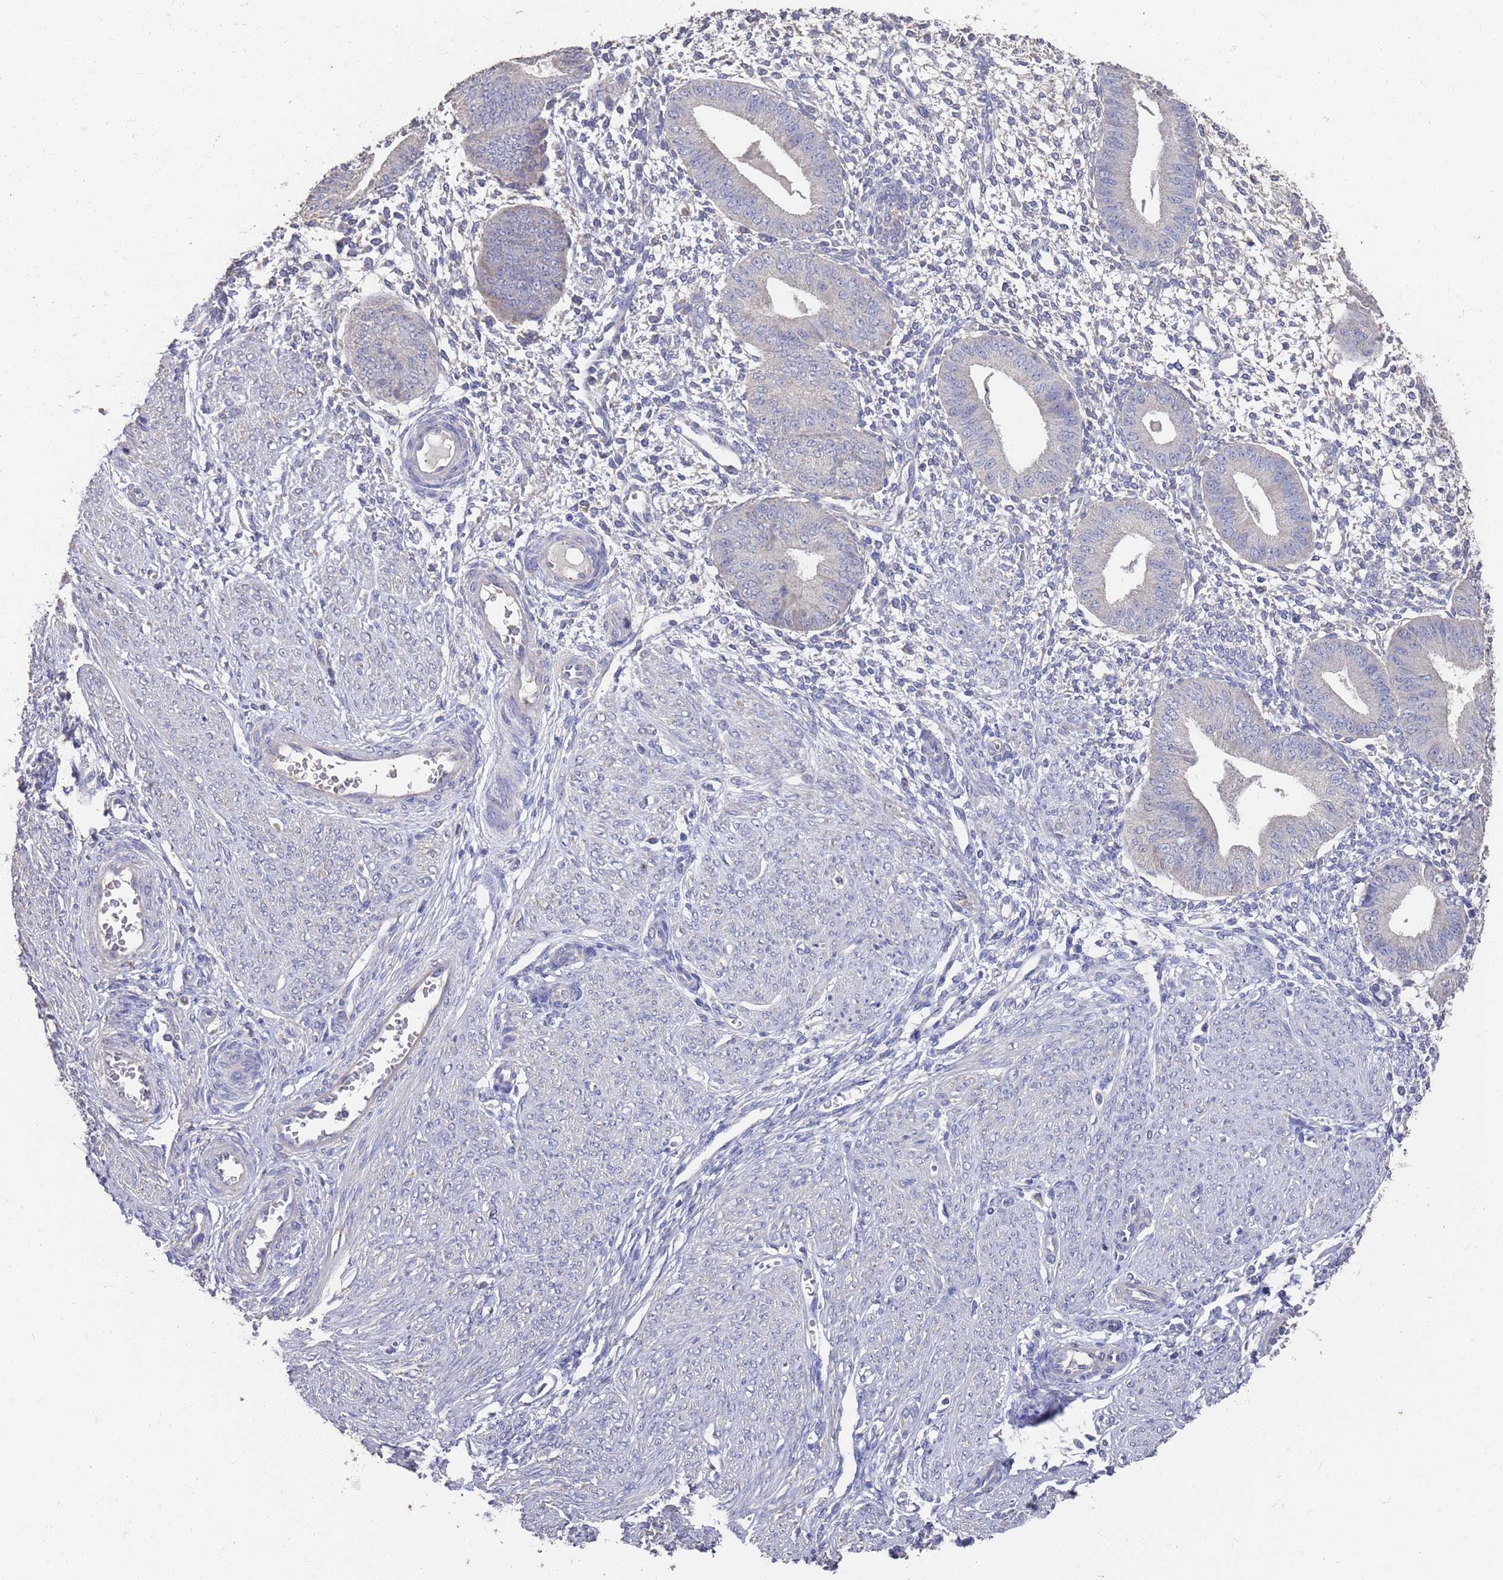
{"staining": {"intensity": "negative", "quantity": "none", "location": "none"}, "tissue": "endometrium", "cell_type": "Cells in endometrial stroma", "image_type": "normal", "snomed": [{"axis": "morphology", "description": "Normal tissue, NOS"}, {"axis": "topography", "description": "Endometrium"}], "caption": "DAB (3,3'-diaminobenzidine) immunohistochemical staining of unremarkable human endometrium demonstrates no significant staining in cells in endometrial stroma.", "gene": "BTBD18", "patient": {"sex": "female", "age": 49}}